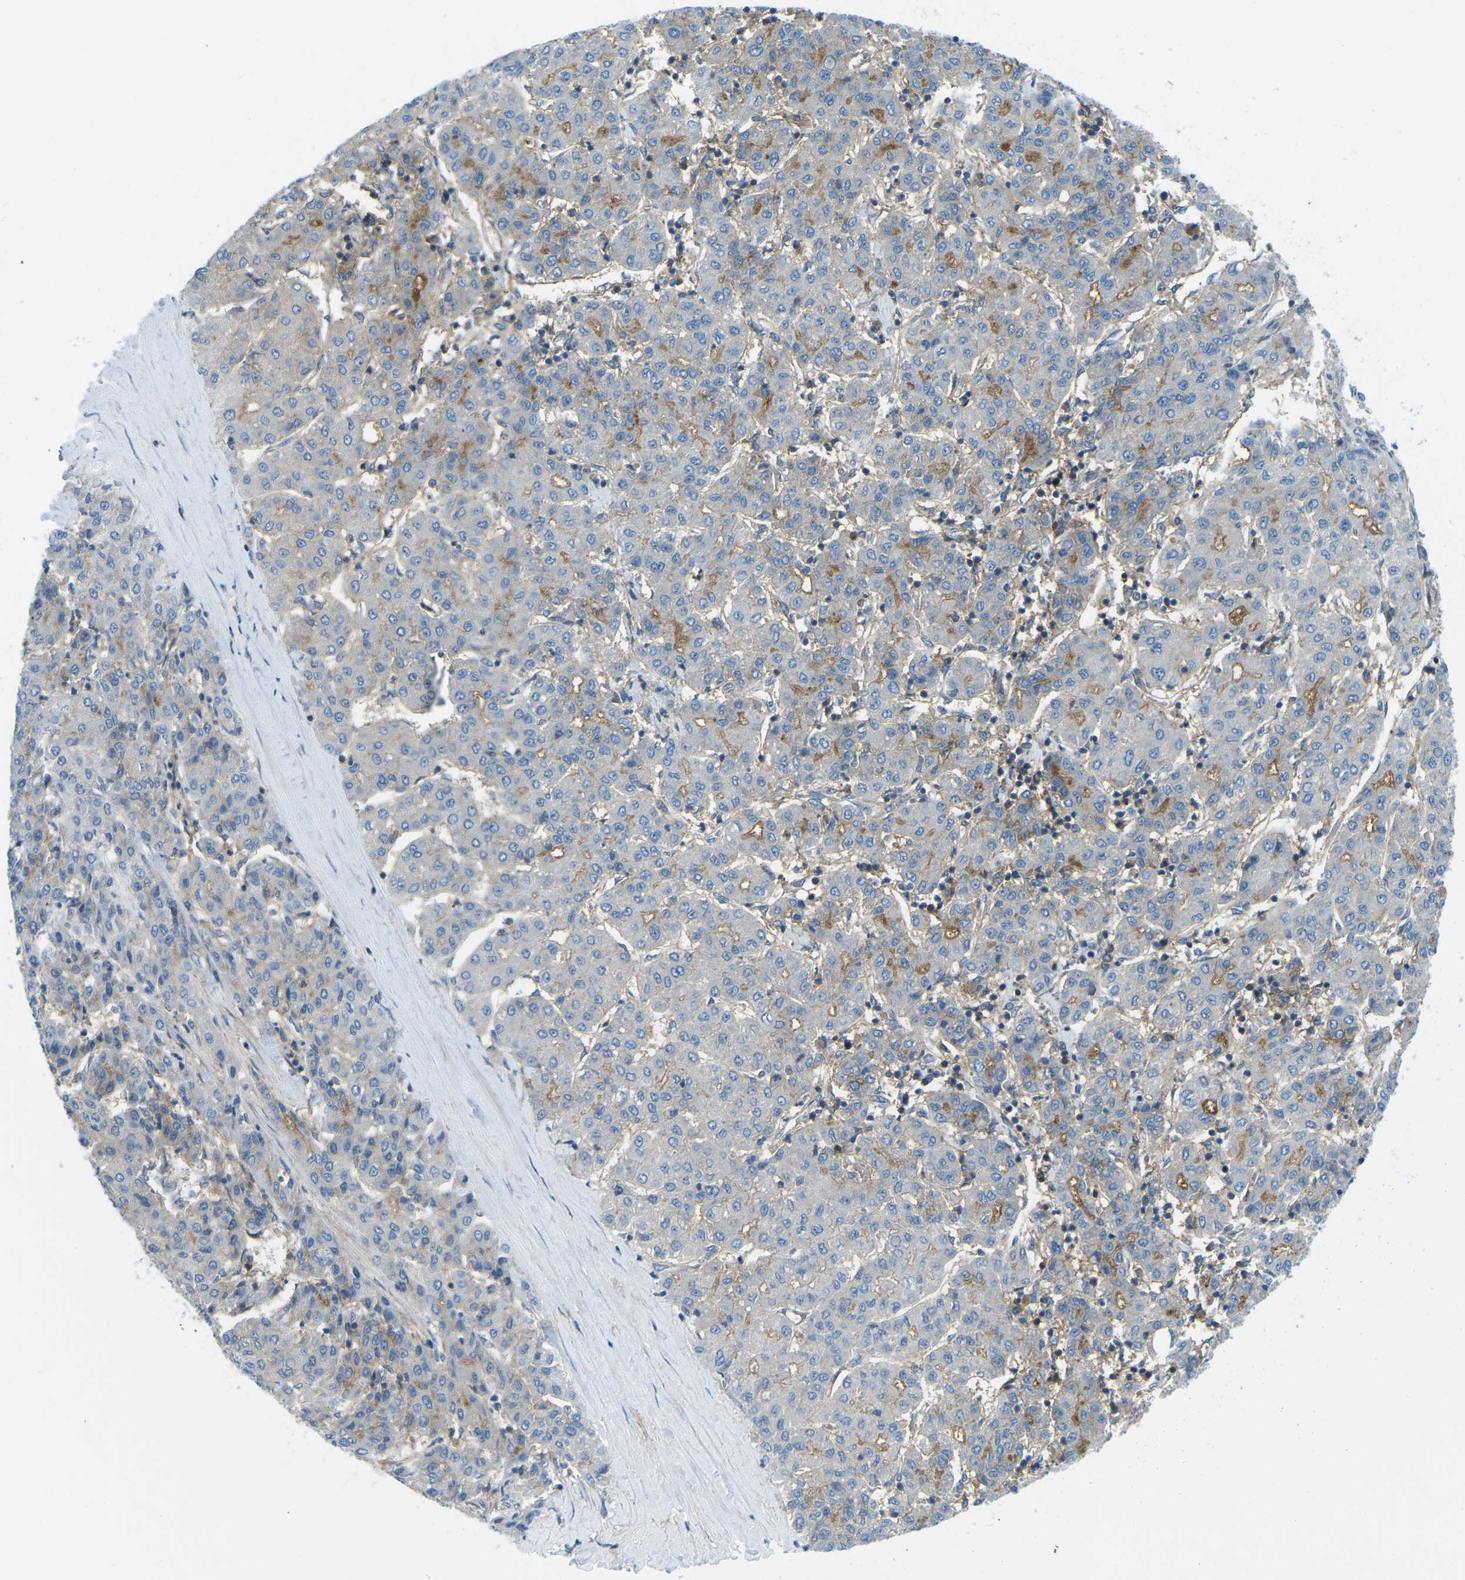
{"staining": {"intensity": "weak", "quantity": "25%-75%", "location": "cytoplasmic/membranous"}, "tissue": "liver cancer", "cell_type": "Tumor cells", "image_type": "cancer", "snomed": [{"axis": "morphology", "description": "Carcinoma, Hepatocellular, NOS"}, {"axis": "topography", "description": "Liver"}], "caption": "A low amount of weak cytoplasmic/membranous staining is present in approximately 25%-75% of tumor cells in liver cancer (hepatocellular carcinoma) tissue. The protein is shown in brown color, while the nuclei are stained blue.", "gene": "CD47", "patient": {"sex": "male", "age": 65}}